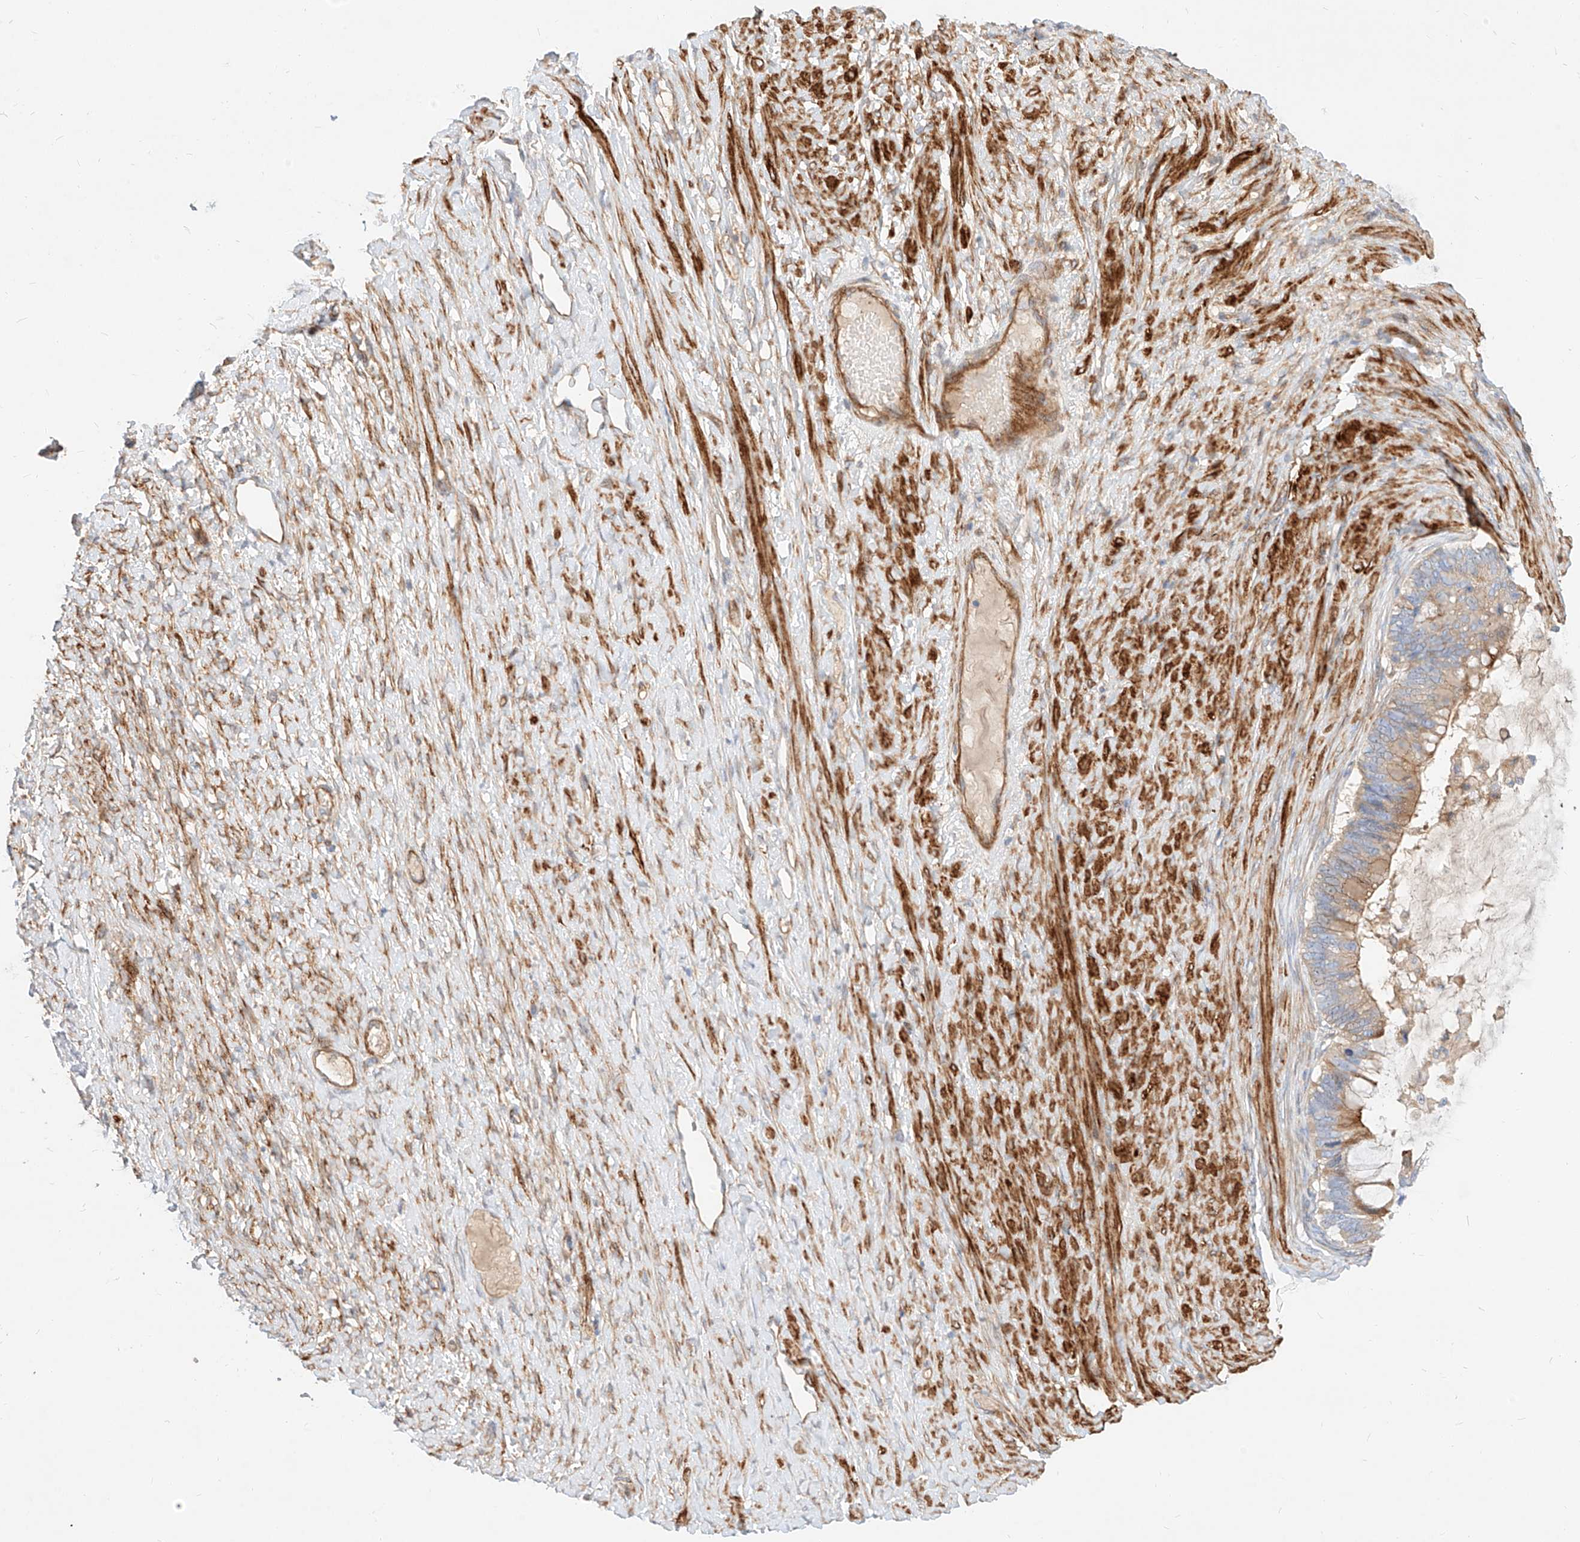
{"staining": {"intensity": "moderate", "quantity": "25%-75%", "location": "cytoplasmic/membranous"}, "tissue": "ovarian cancer", "cell_type": "Tumor cells", "image_type": "cancer", "snomed": [{"axis": "morphology", "description": "Cystadenocarcinoma, mucinous, NOS"}, {"axis": "topography", "description": "Ovary"}], "caption": "Immunohistochemical staining of ovarian cancer demonstrates moderate cytoplasmic/membranous protein expression in about 25%-75% of tumor cells.", "gene": "KCNH5", "patient": {"sex": "female", "age": 61}}